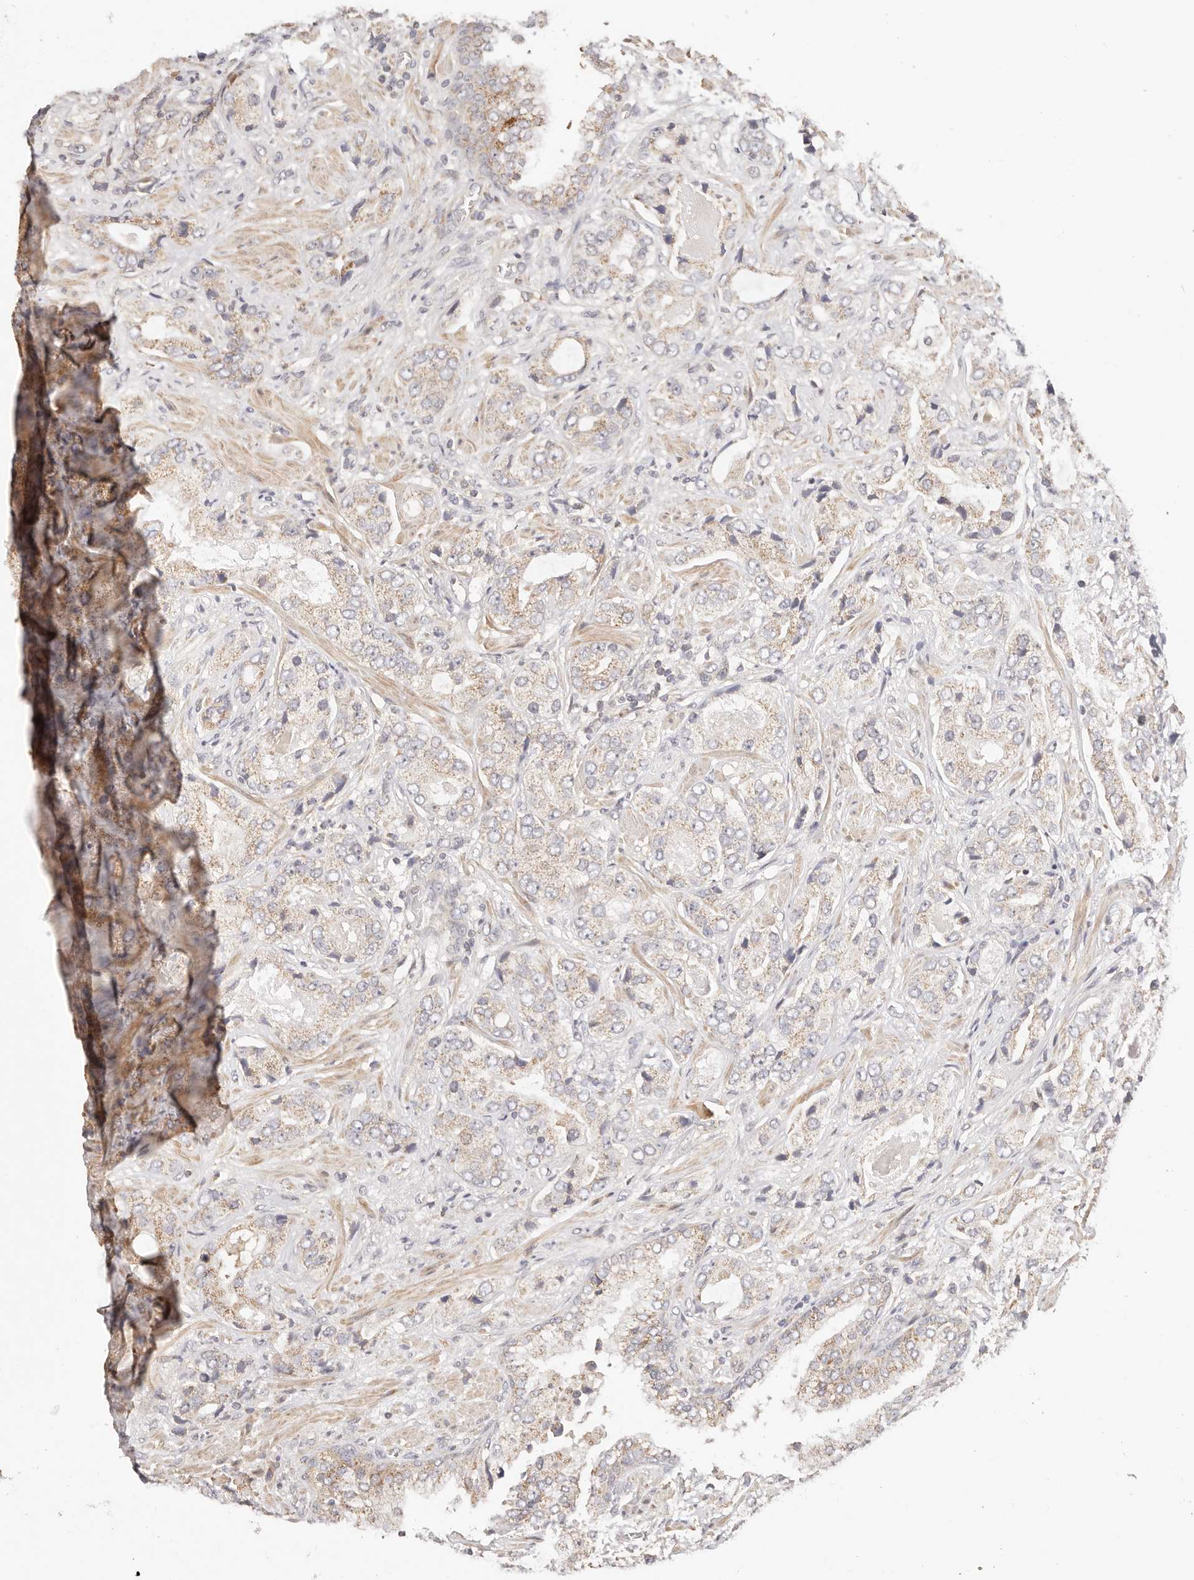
{"staining": {"intensity": "moderate", "quantity": "25%-75%", "location": "cytoplasmic/membranous"}, "tissue": "prostate cancer", "cell_type": "Tumor cells", "image_type": "cancer", "snomed": [{"axis": "morphology", "description": "Normal tissue, NOS"}, {"axis": "morphology", "description": "Adenocarcinoma, High grade"}, {"axis": "topography", "description": "Prostate"}, {"axis": "topography", "description": "Peripheral nerve tissue"}], "caption": "This micrograph shows immunohistochemistry (IHC) staining of adenocarcinoma (high-grade) (prostate), with medium moderate cytoplasmic/membranous expression in about 25%-75% of tumor cells.", "gene": "KCMF1", "patient": {"sex": "male", "age": 59}}